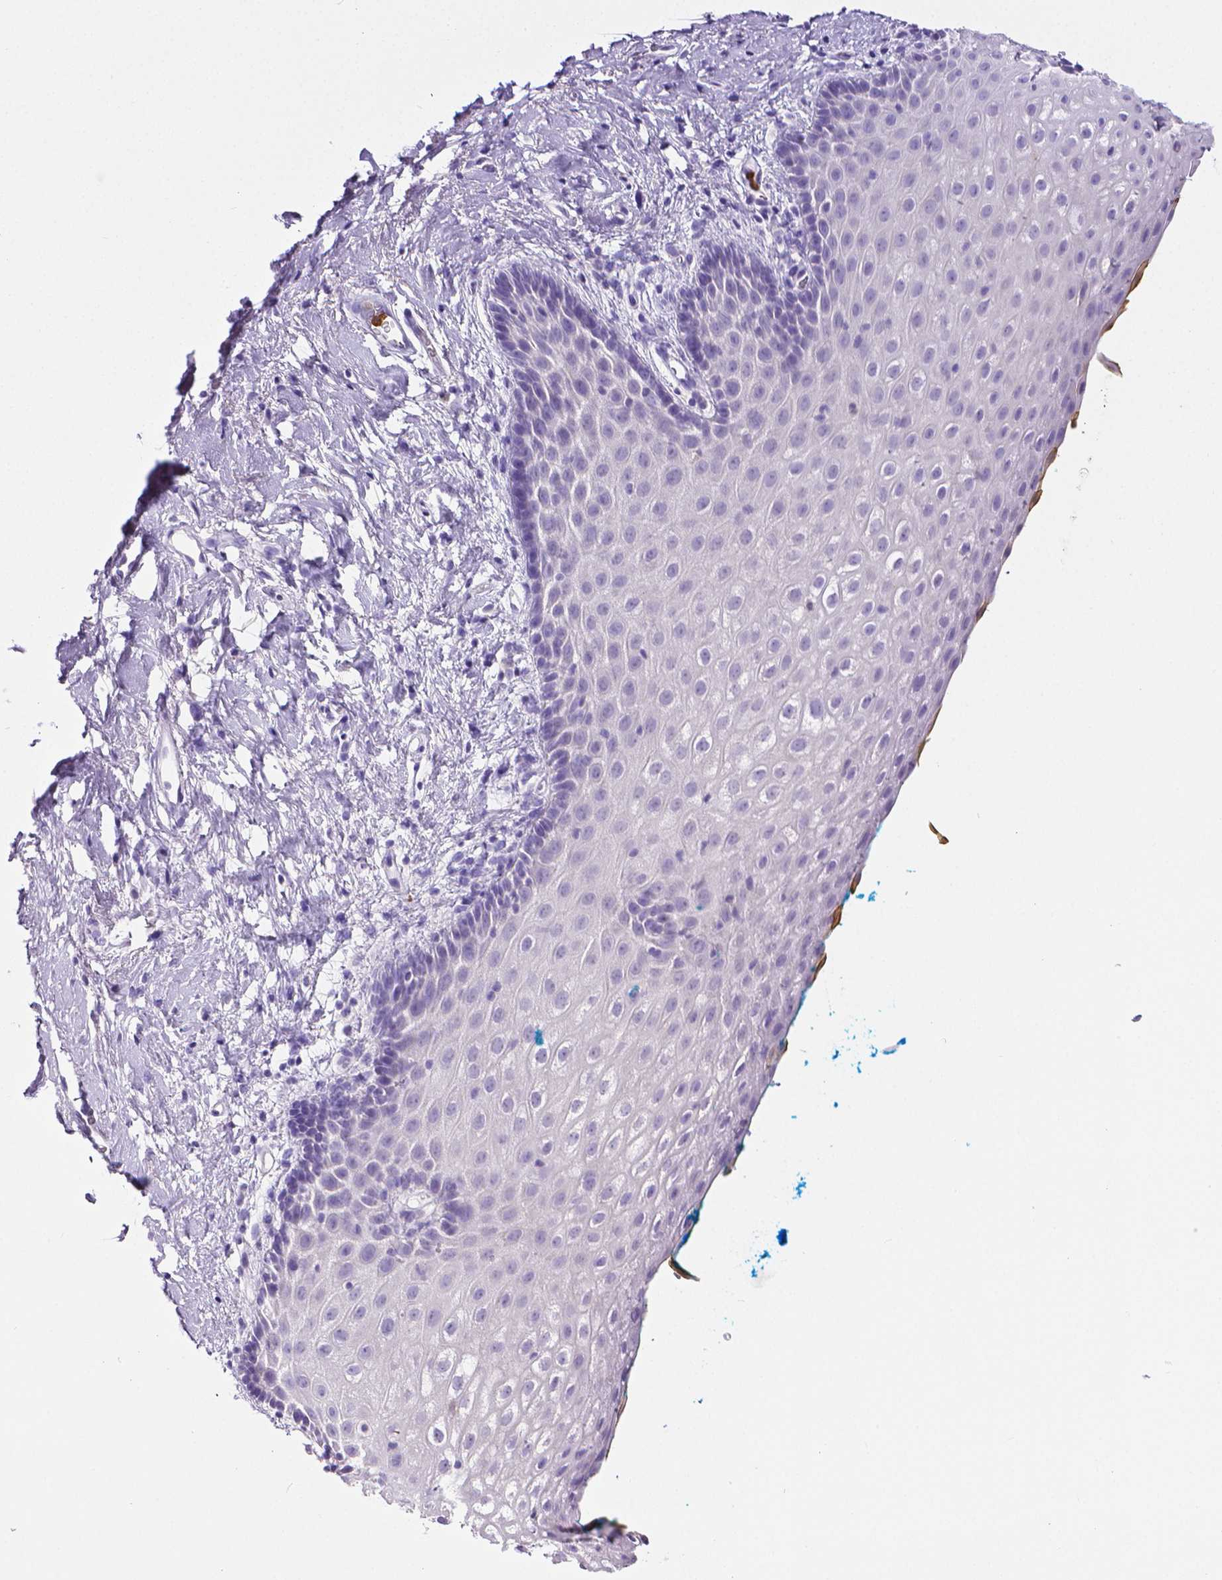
{"staining": {"intensity": "negative", "quantity": "none", "location": "none"}, "tissue": "vagina", "cell_type": "Squamous epithelial cells", "image_type": "normal", "snomed": [{"axis": "morphology", "description": "Normal tissue, NOS"}, {"axis": "morphology", "description": "Adenocarcinoma, NOS"}, {"axis": "topography", "description": "Rectum"}, {"axis": "topography", "description": "Vagina"}, {"axis": "topography", "description": "Peripheral nerve tissue"}], "caption": "A histopathology image of vagina stained for a protein exhibits no brown staining in squamous epithelial cells. Brightfield microscopy of immunohistochemistry (IHC) stained with DAB (3,3'-diaminobenzidine) (brown) and hematoxylin (blue), captured at high magnification.", "gene": "MMP9", "patient": {"sex": "female", "age": 71}}